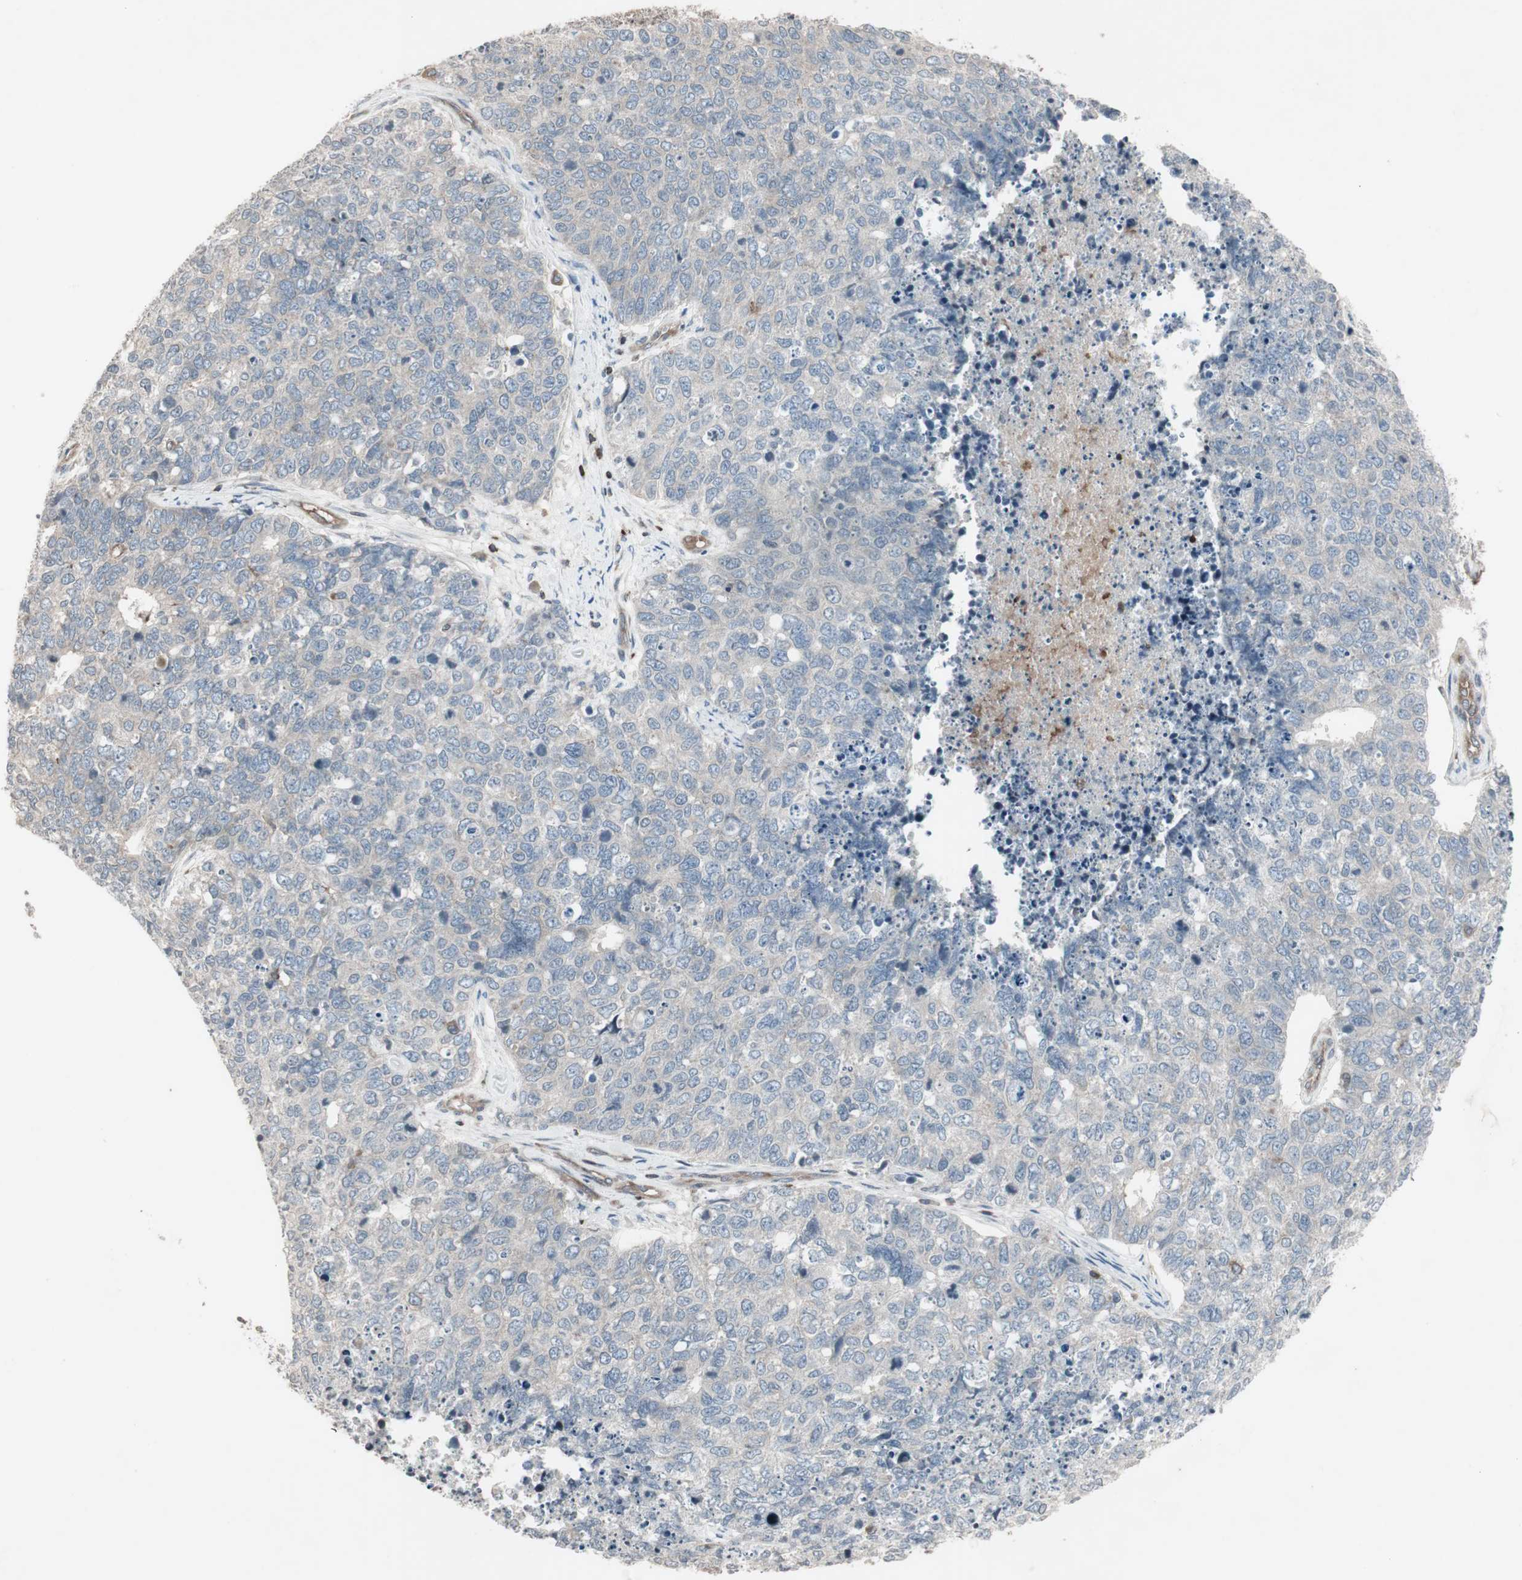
{"staining": {"intensity": "weak", "quantity": ">75%", "location": "cytoplasmic/membranous"}, "tissue": "cervical cancer", "cell_type": "Tumor cells", "image_type": "cancer", "snomed": [{"axis": "morphology", "description": "Squamous cell carcinoma, NOS"}, {"axis": "topography", "description": "Cervix"}], "caption": "Human cervical cancer stained with a protein marker displays weak staining in tumor cells.", "gene": "ARHGEF1", "patient": {"sex": "female", "age": 63}}